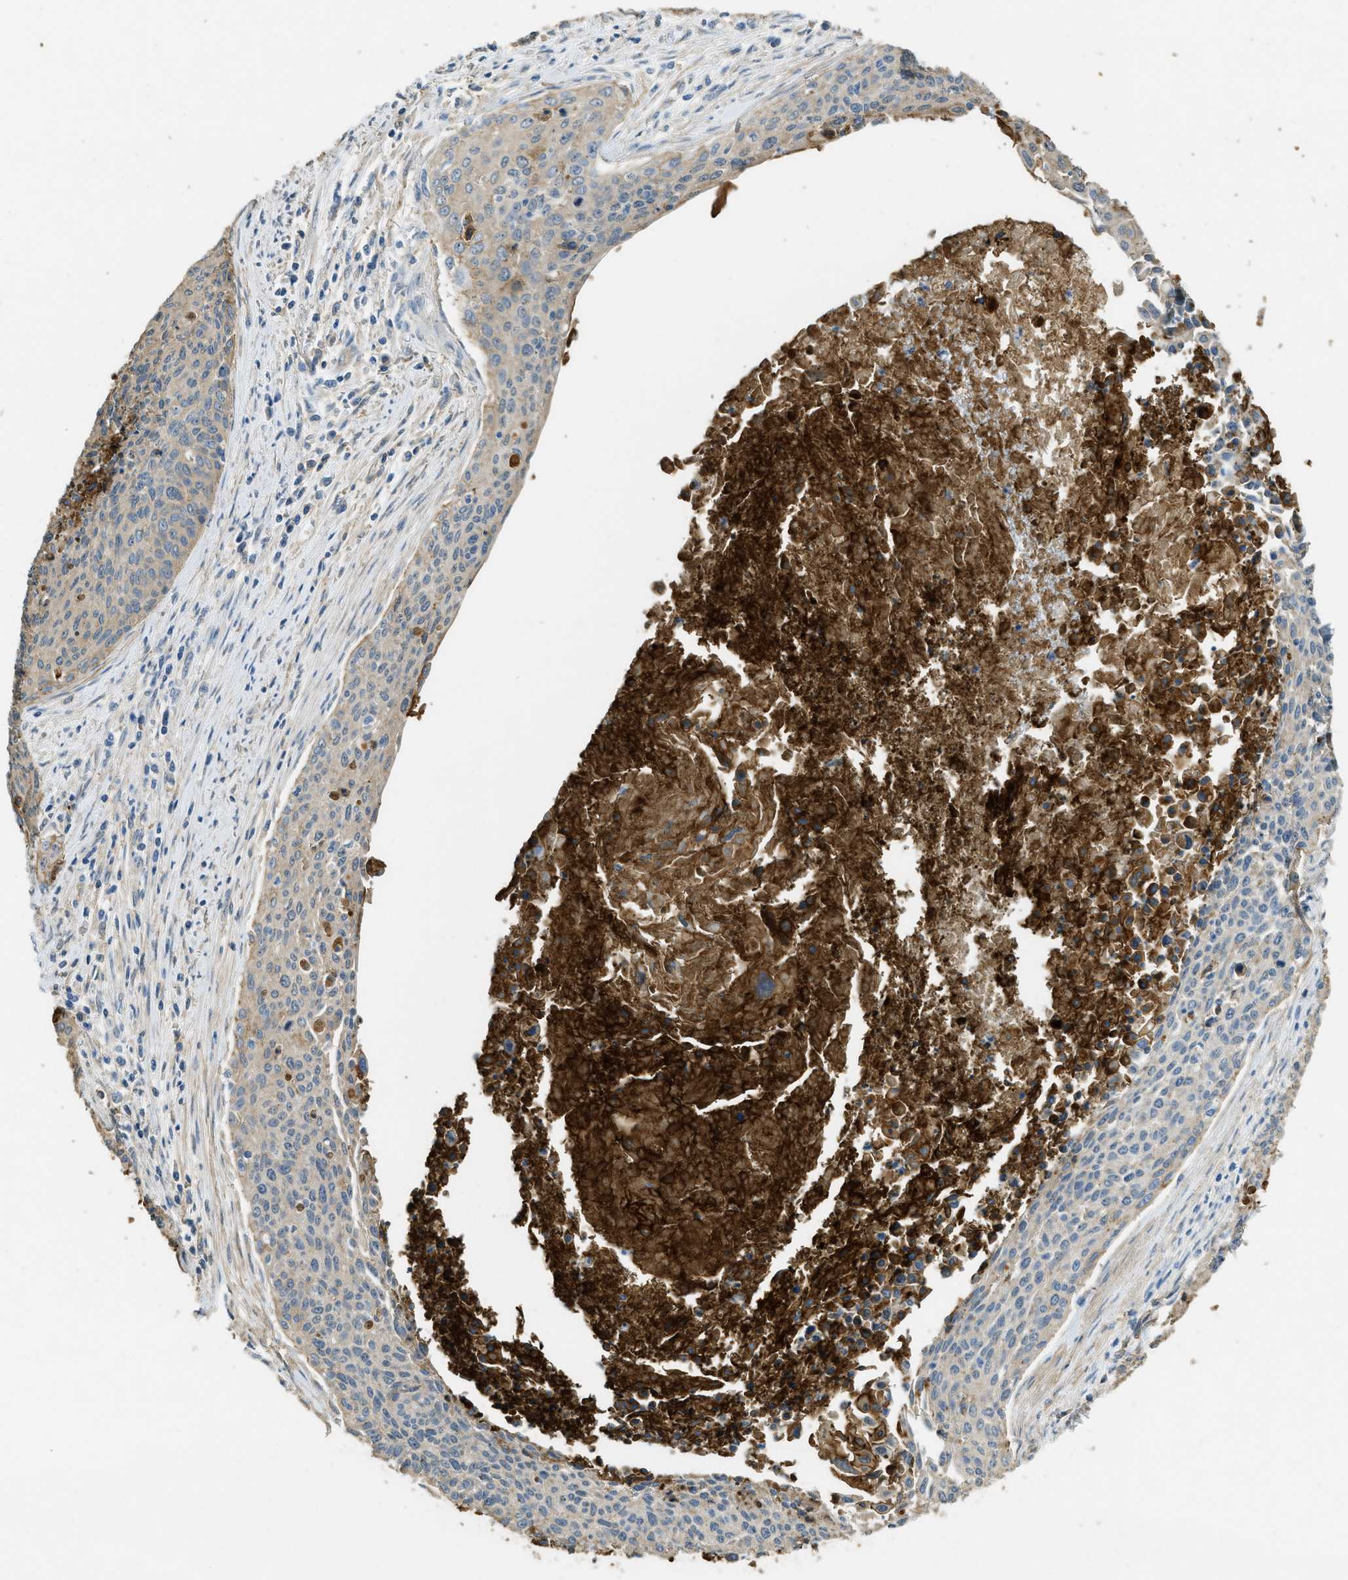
{"staining": {"intensity": "weak", "quantity": ">75%", "location": "cytoplasmic/membranous"}, "tissue": "cervical cancer", "cell_type": "Tumor cells", "image_type": "cancer", "snomed": [{"axis": "morphology", "description": "Squamous cell carcinoma, NOS"}, {"axis": "topography", "description": "Cervix"}], "caption": "Tumor cells demonstrate low levels of weak cytoplasmic/membranous expression in approximately >75% of cells in cervical cancer. Using DAB (brown) and hematoxylin (blue) stains, captured at high magnification using brightfield microscopy.", "gene": "OSMR", "patient": {"sex": "female", "age": 55}}